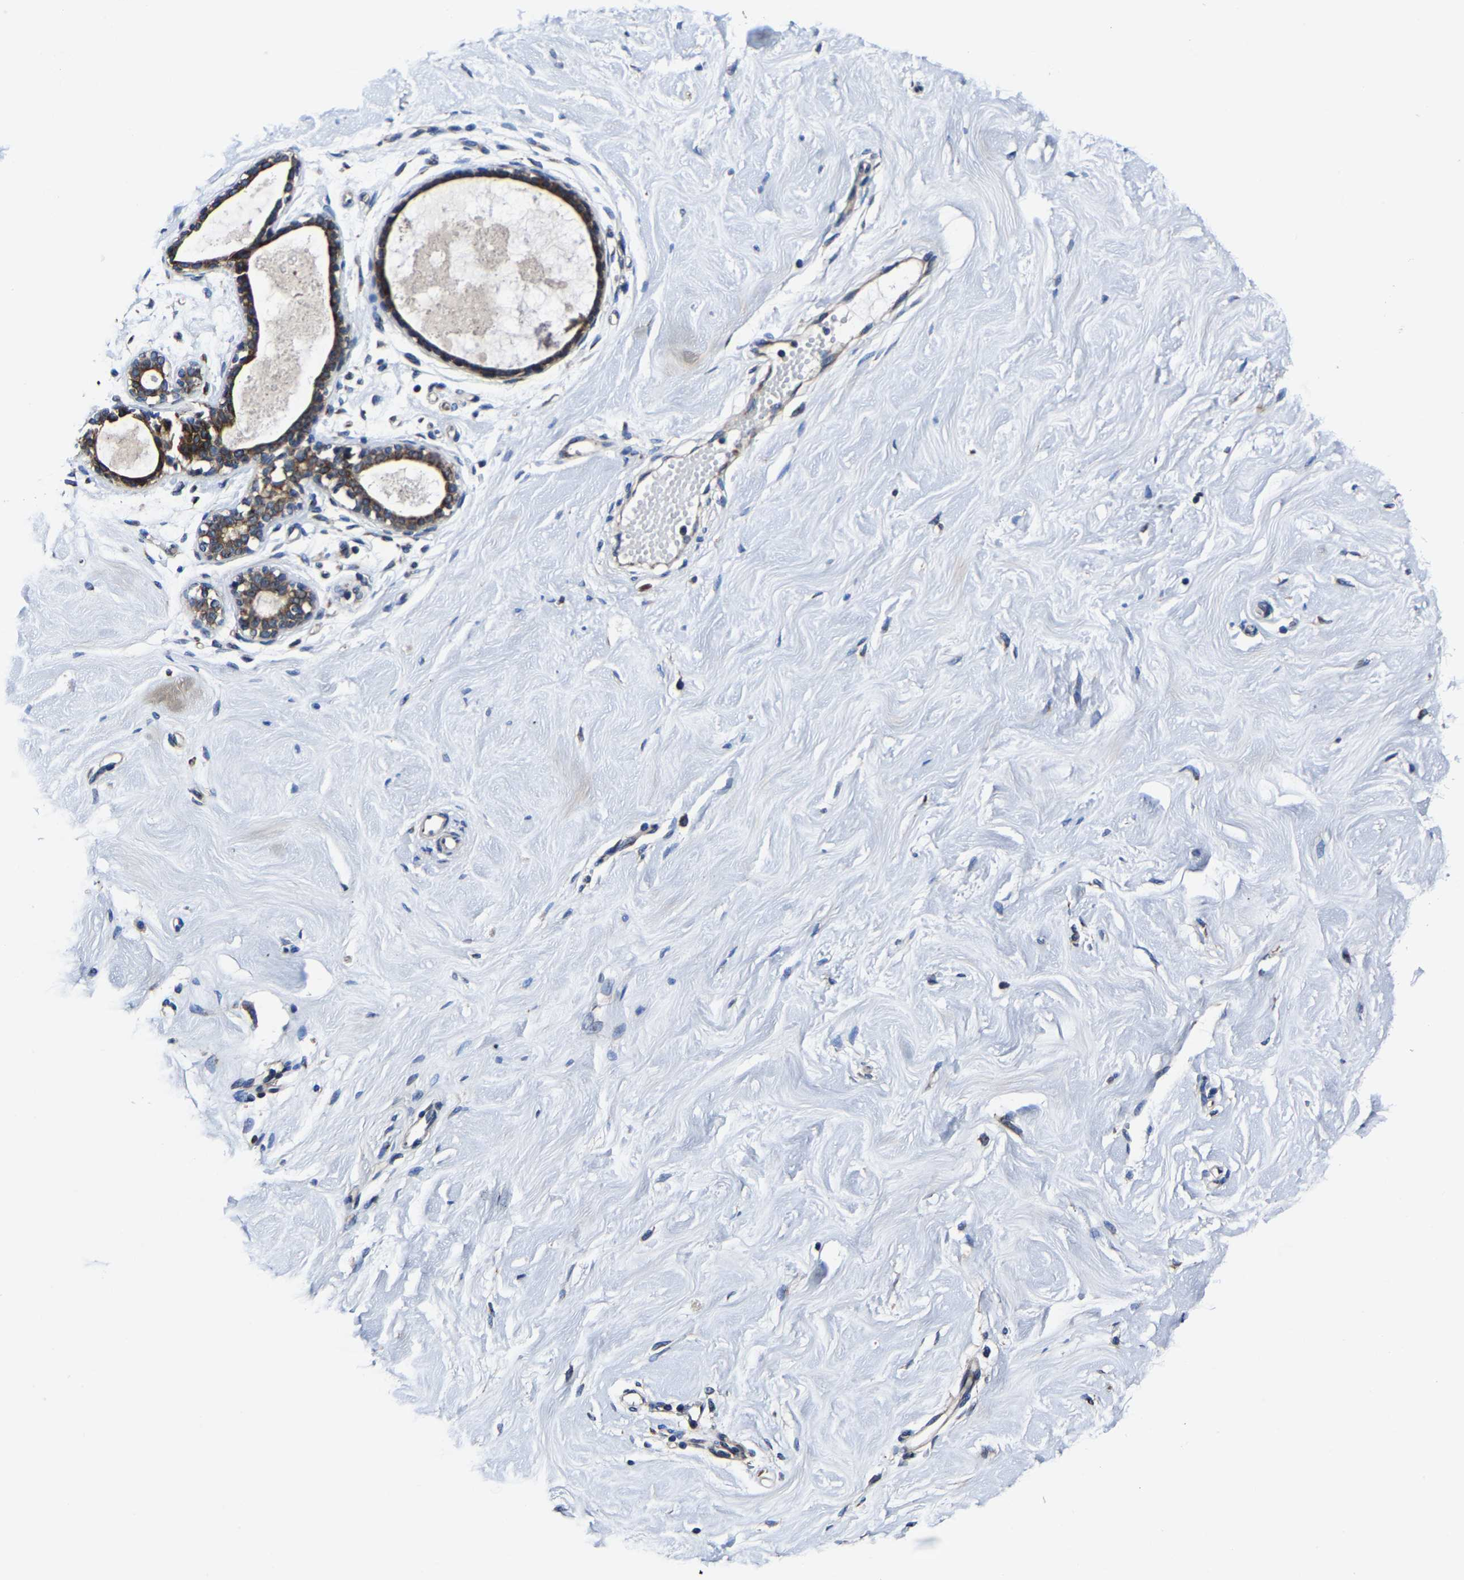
{"staining": {"intensity": "negative", "quantity": "none", "location": "none"}, "tissue": "breast", "cell_type": "Adipocytes", "image_type": "normal", "snomed": [{"axis": "morphology", "description": "Normal tissue, NOS"}, {"axis": "topography", "description": "Breast"}], "caption": "Adipocytes are negative for brown protein staining in benign breast. (Immunohistochemistry (ihc), brightfield microscopy, high magnification).", "gene": "EBAG9", "patient": {"sex": "female", "age": 23}}